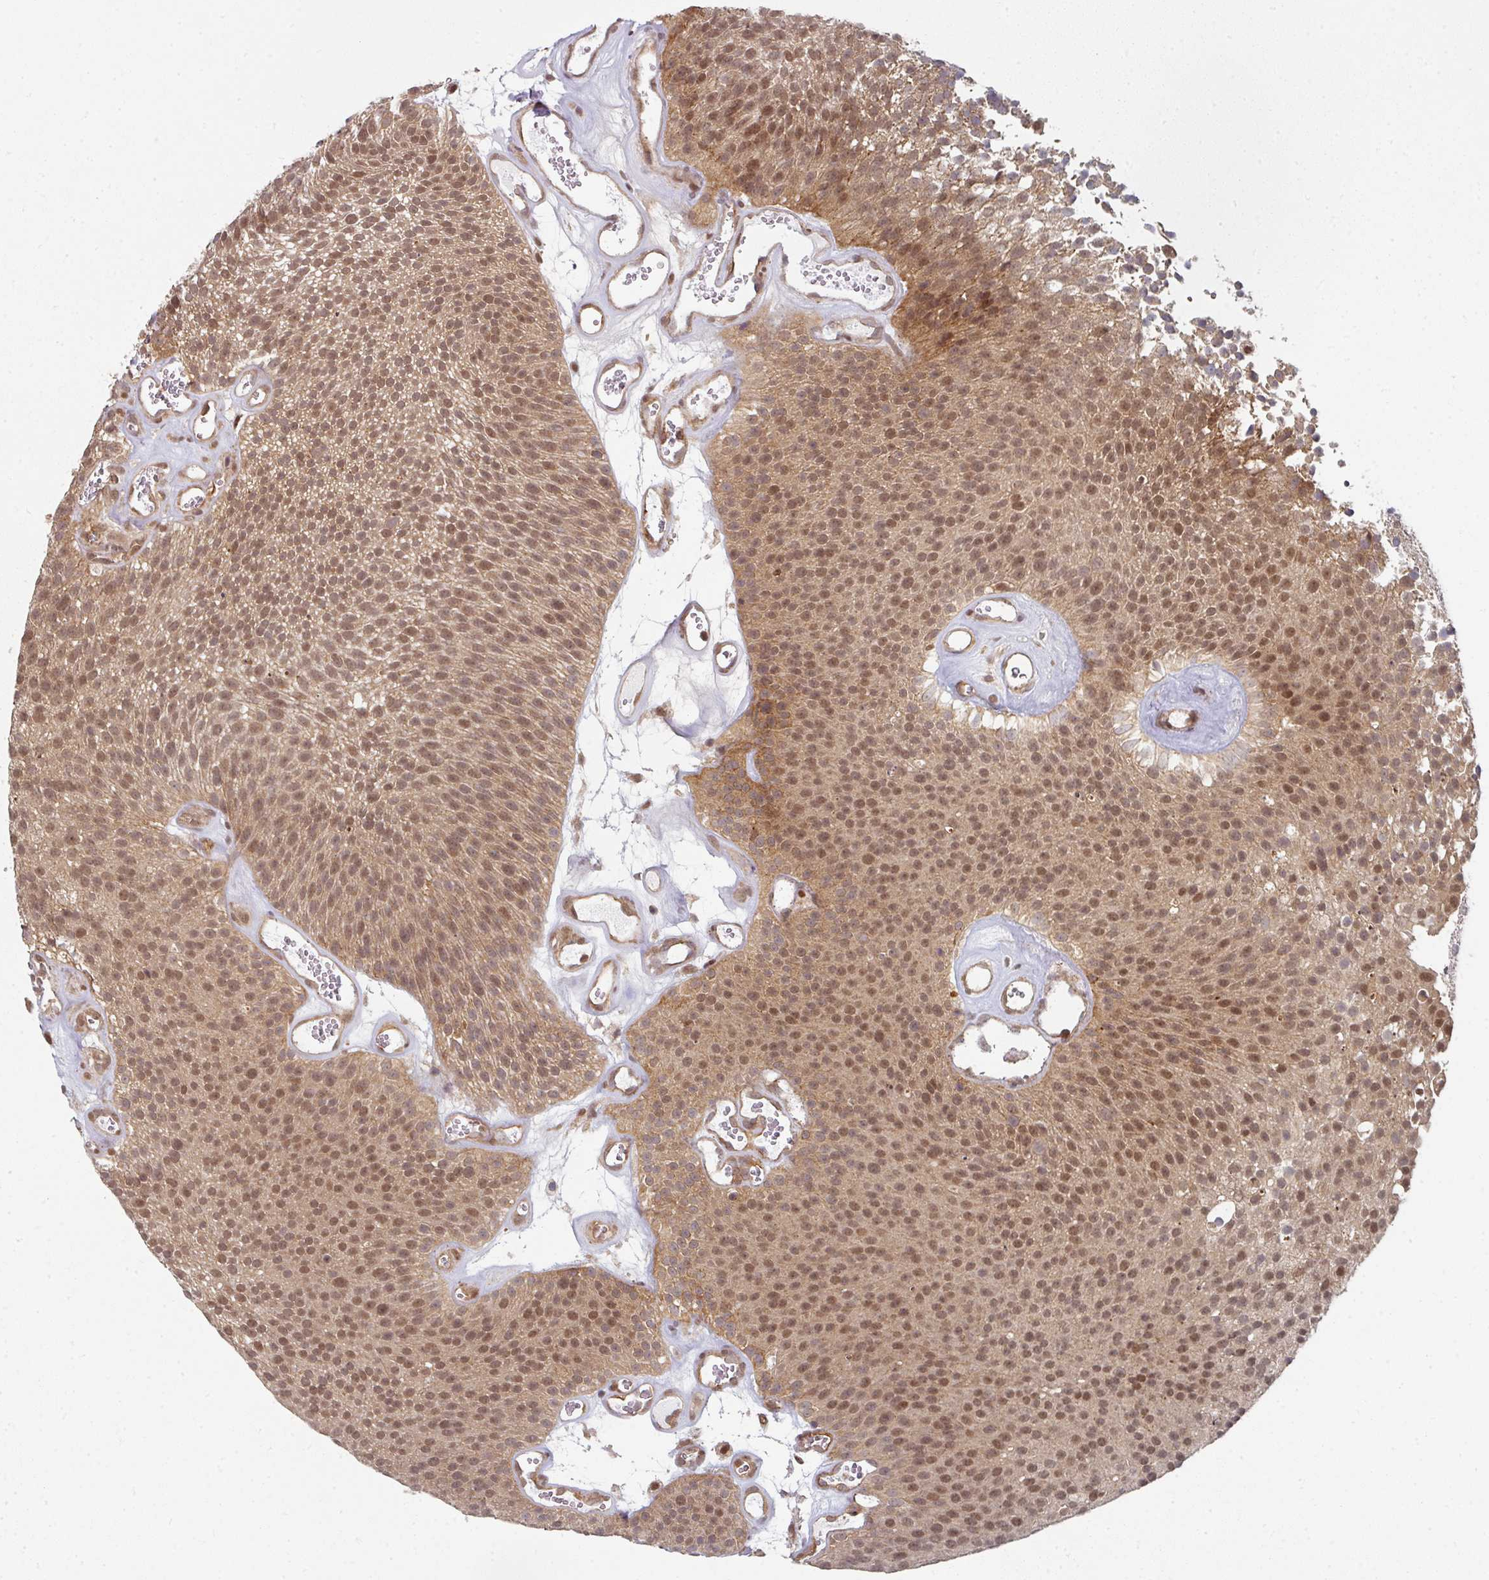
{"staining": {"intensity": "moderate", "quantity": ">75%", "location": "cytoplasmic/membranous,nuclear"}, "tissue": "urothelial cancer", "cell_type": "Tumor cells", "image_type": "cancer", "snomed": [{"axis": "morphology", "description": "Urothelial carcinoma, Low grade"}, {"axis": "topography", "description": "Urinary bladder"}], "caption": "Brown immunohistochemical staining in human low-grade urothelial carcinoma exhibits moderate cytoplasmic/membranous and nuclear expression in about >75% of tumor cells. (DAB IHC with brightfield microscopy, high magnification).", "gene": "PSME3IP1", "patient": {"sex": "female", "age": 79}}